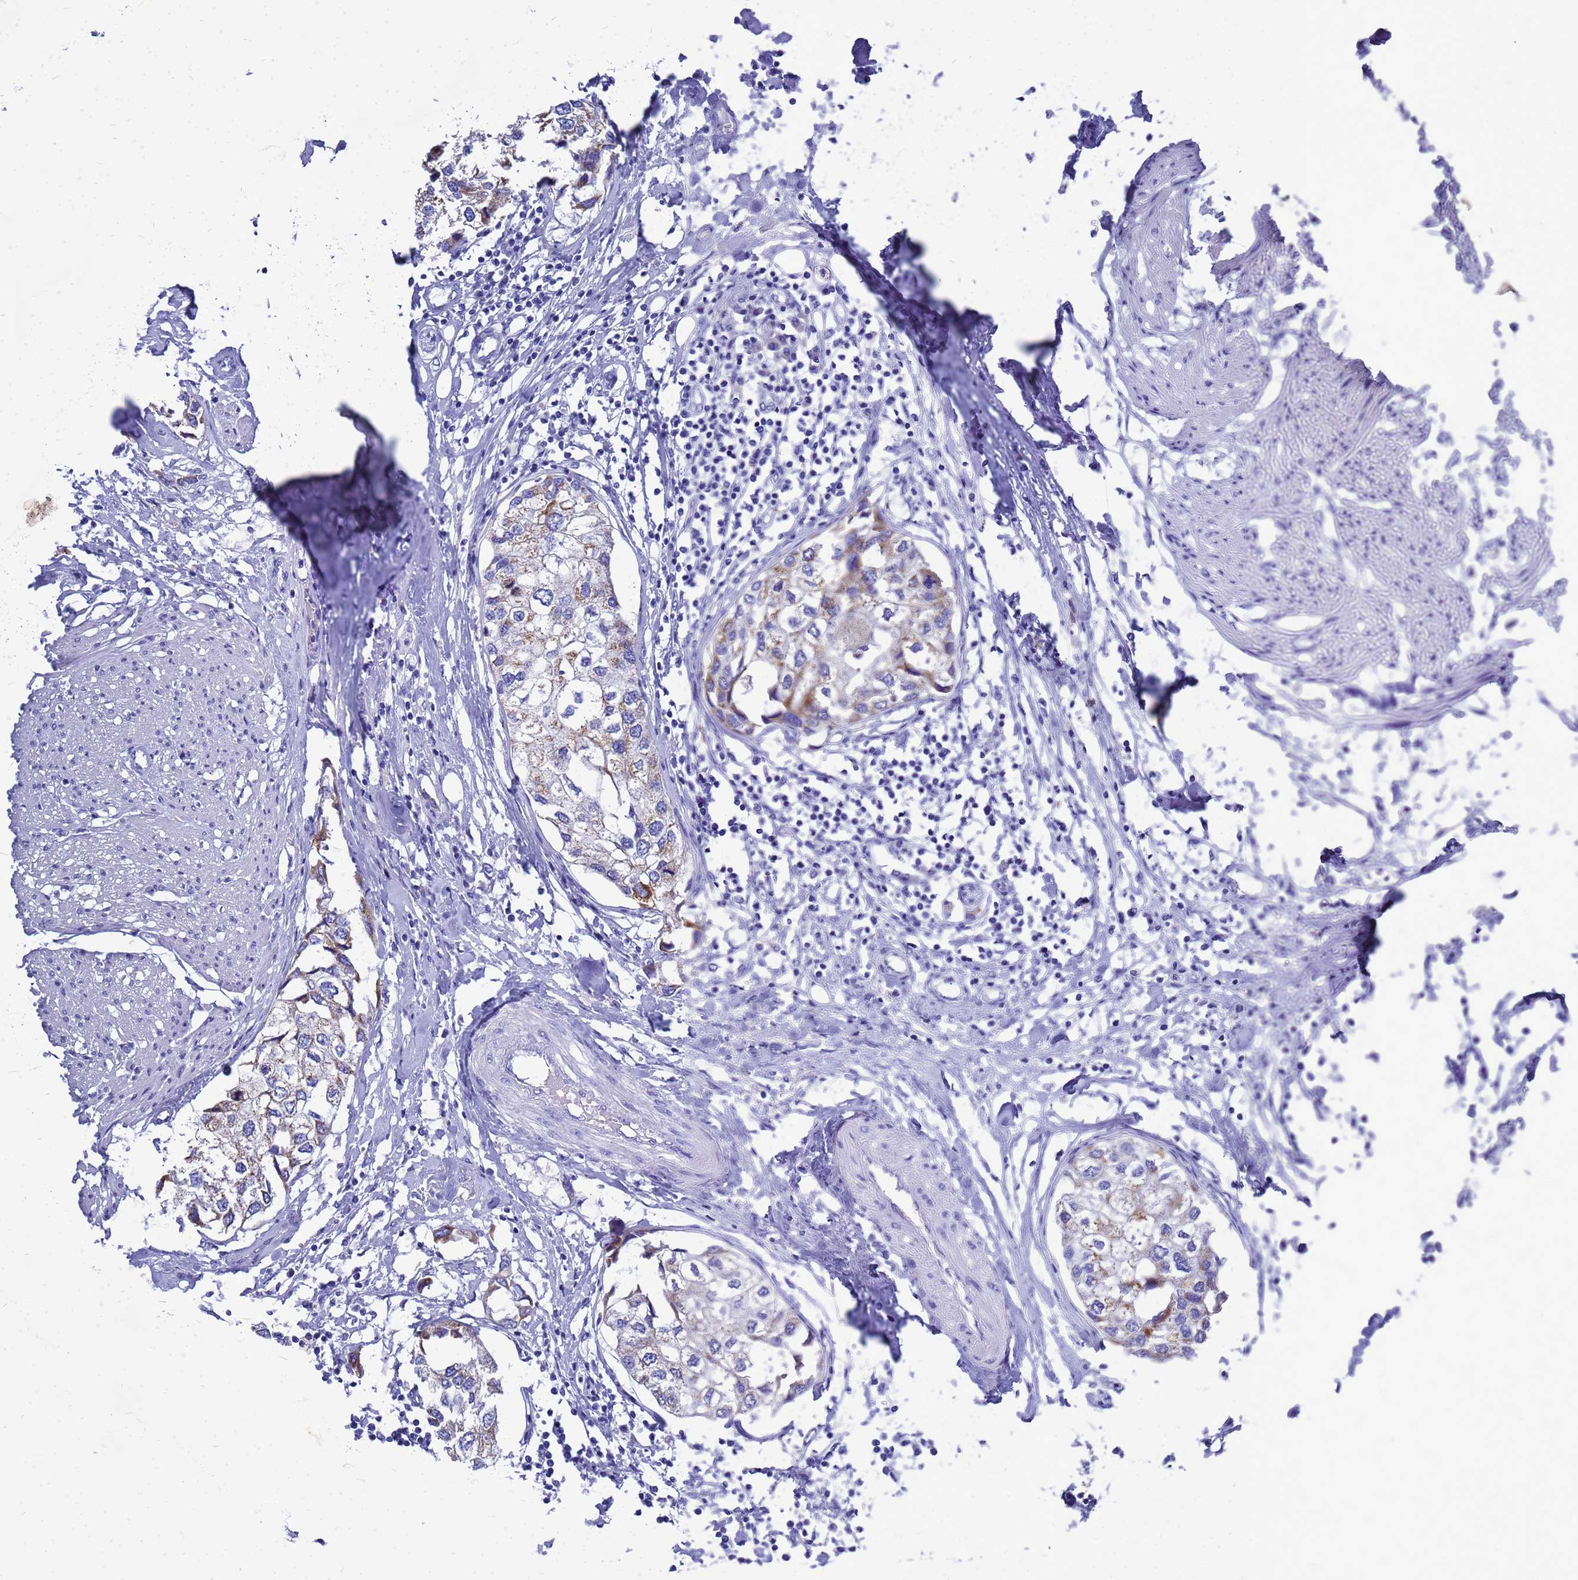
{"staining": {"intensity": "moderate", "quantity": "<25%", "location": "cytoplasmic/membranous"}, "tissue": "urothelial cancer", "cell_type": "Tumor cells", "image_type": "cancer", "snomed": [{"axis": "morphology", "description": "Urothelial carcinoma, High grade"}, {"axis": "topography", "description": "Urinary bladder"}], "caption": "High-grade urothelial carcinoma stained with immunohistochemistry (IHC) displays moderate cytoplasmic/membranous positivity in approximately <25% of tumor cells.", "gene": "OR52E2", "patient": {"sex": "male", "age": 64}}